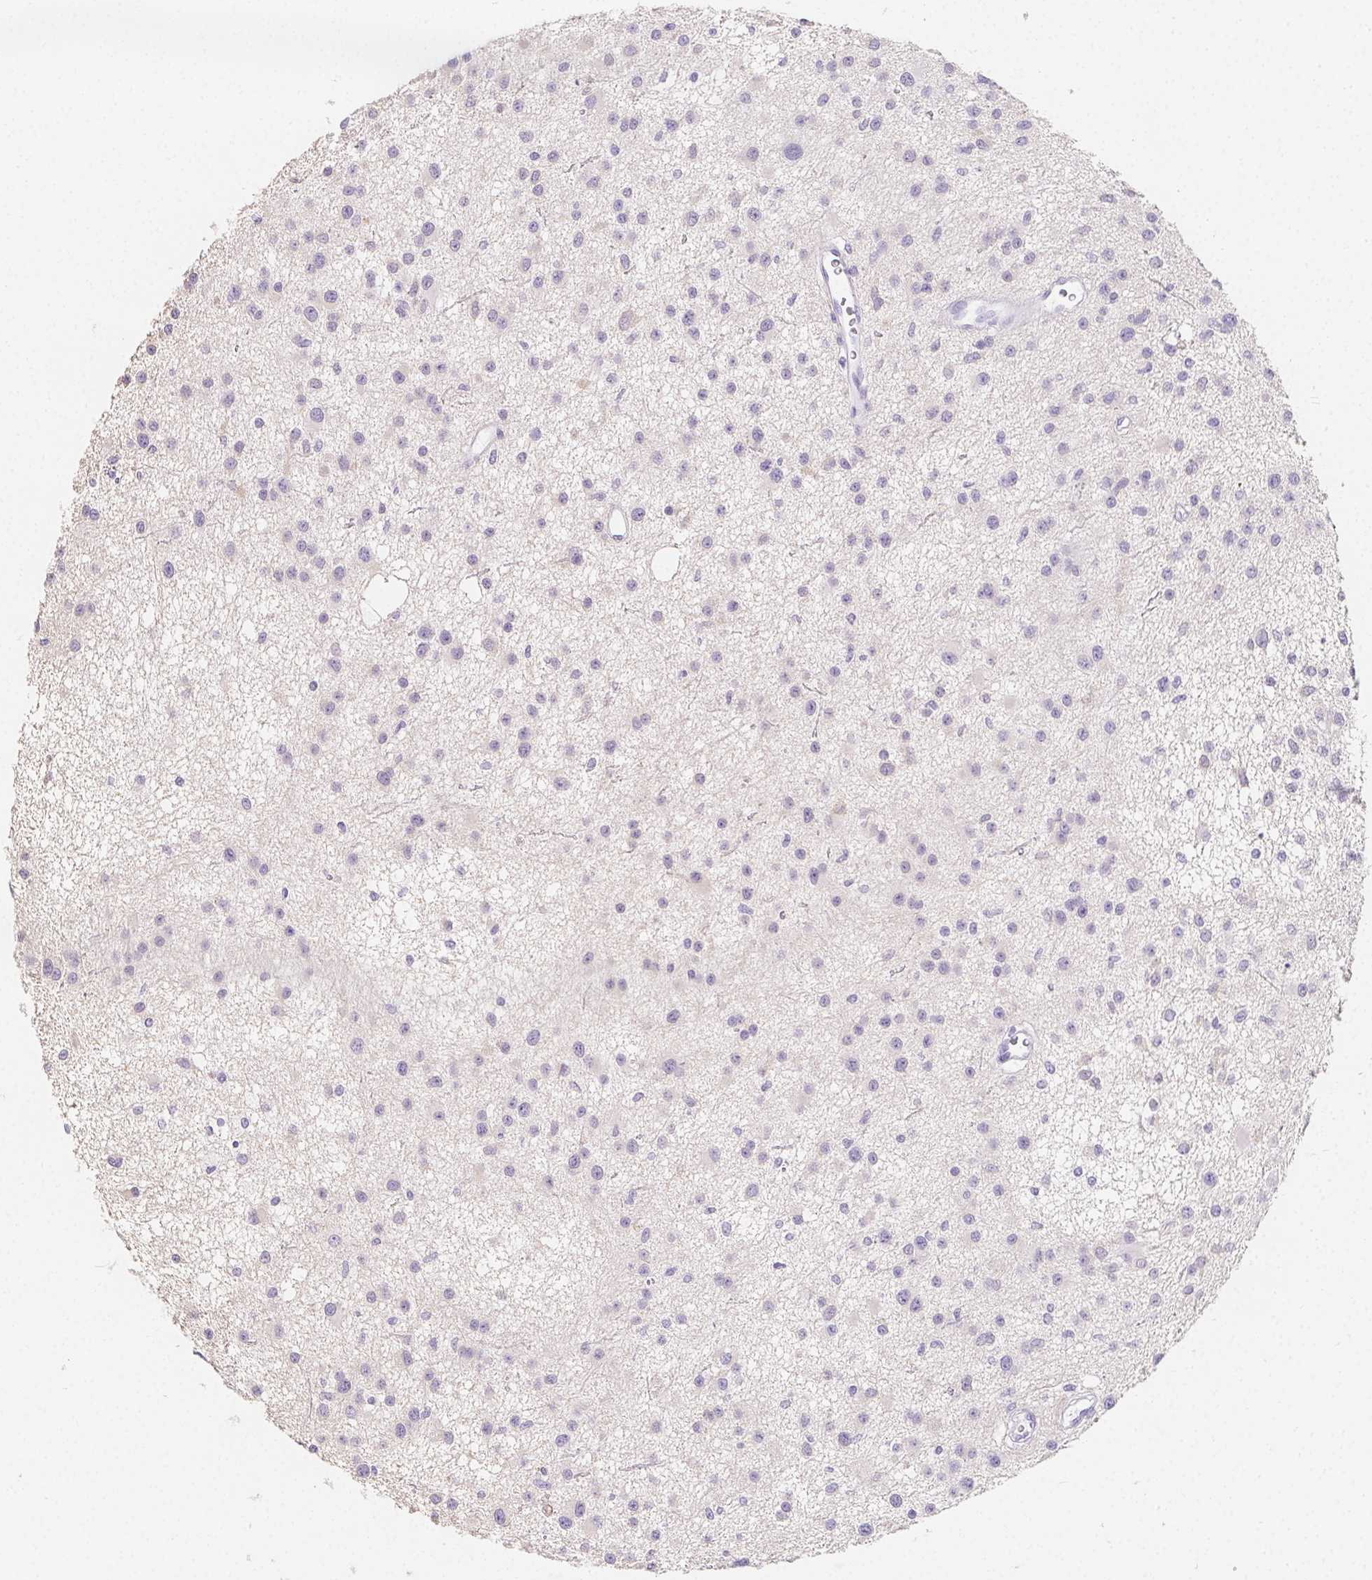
{"staining": {"intensity": "negative", "quantity": "none", "location": "none"}, "tissue": "glioma", "cell_type": "Tumor cells", "image_type": "cancer", "snomed": [{"axis": "morphology", "description": "Glioma, malignant, Low grade"}, {"axis": "topography", "description": "Brain"}], "caption": "Tumor cells are negative for protein expression in human malignant glioma (low-grade).", "gene": "ZBBX", "patient": {"sex": "male", "age": 43}}